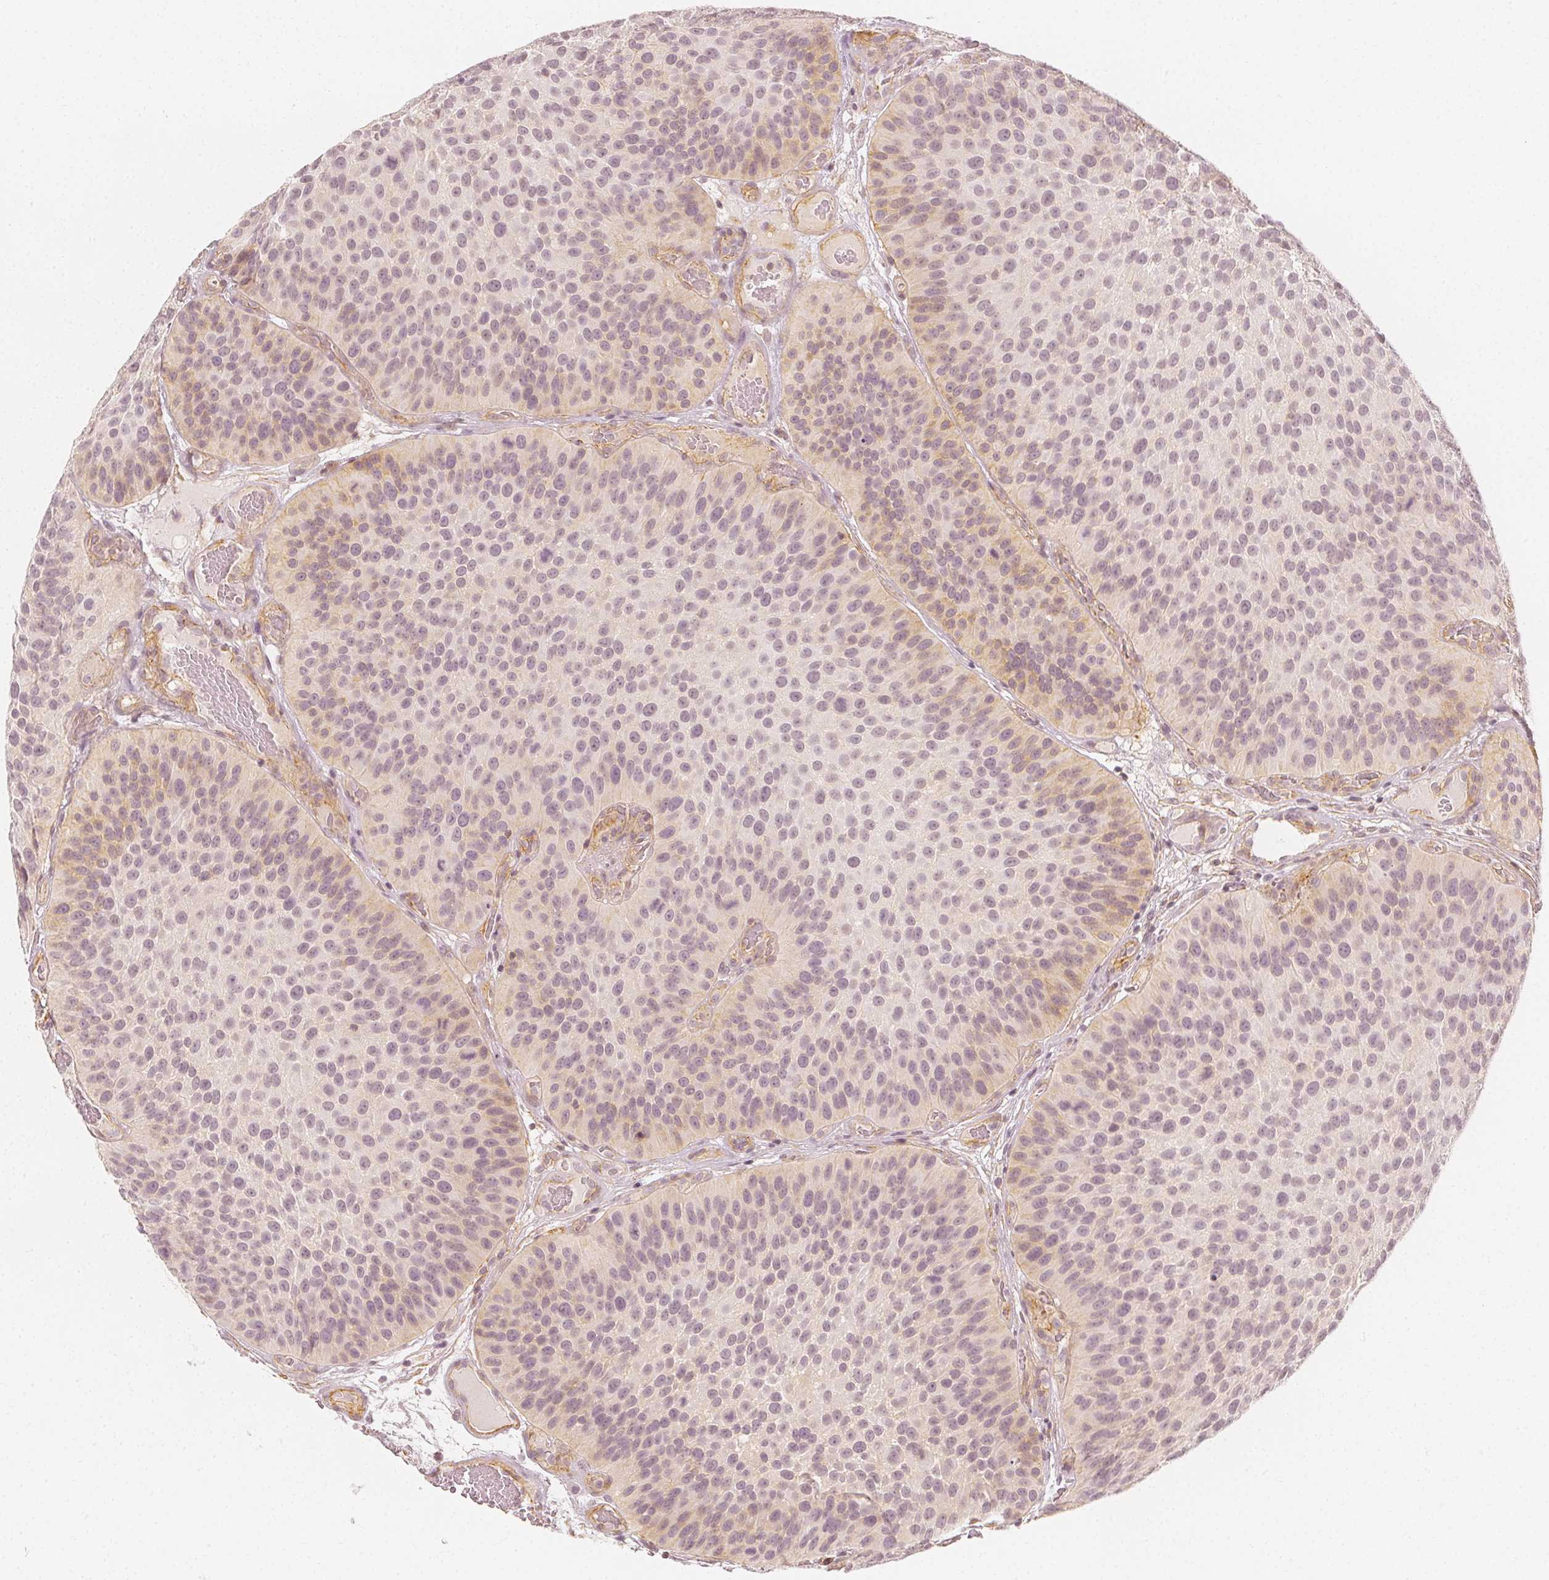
{"staining": {"intensity": "weak", "quantity": "<25%", "location": "cytoplasmic/membranous"}, "tissue": "urothelial cancer", "cell_type": "Tumor cells", "image_type": "cancer", "snomed": [{"axis": "morphology", "description": "Urothelial carcinoma, Low grade"}, {"axis": "topography", "description": "Urinary bladder"}], "caption": "Immunohistochemistry (IHC) of urothelial carcinoma (low-grade) exhibits no expression in tumor cells.", "gene": "ARHGAP26", "patient": {"sex": "male", "age": 76}}